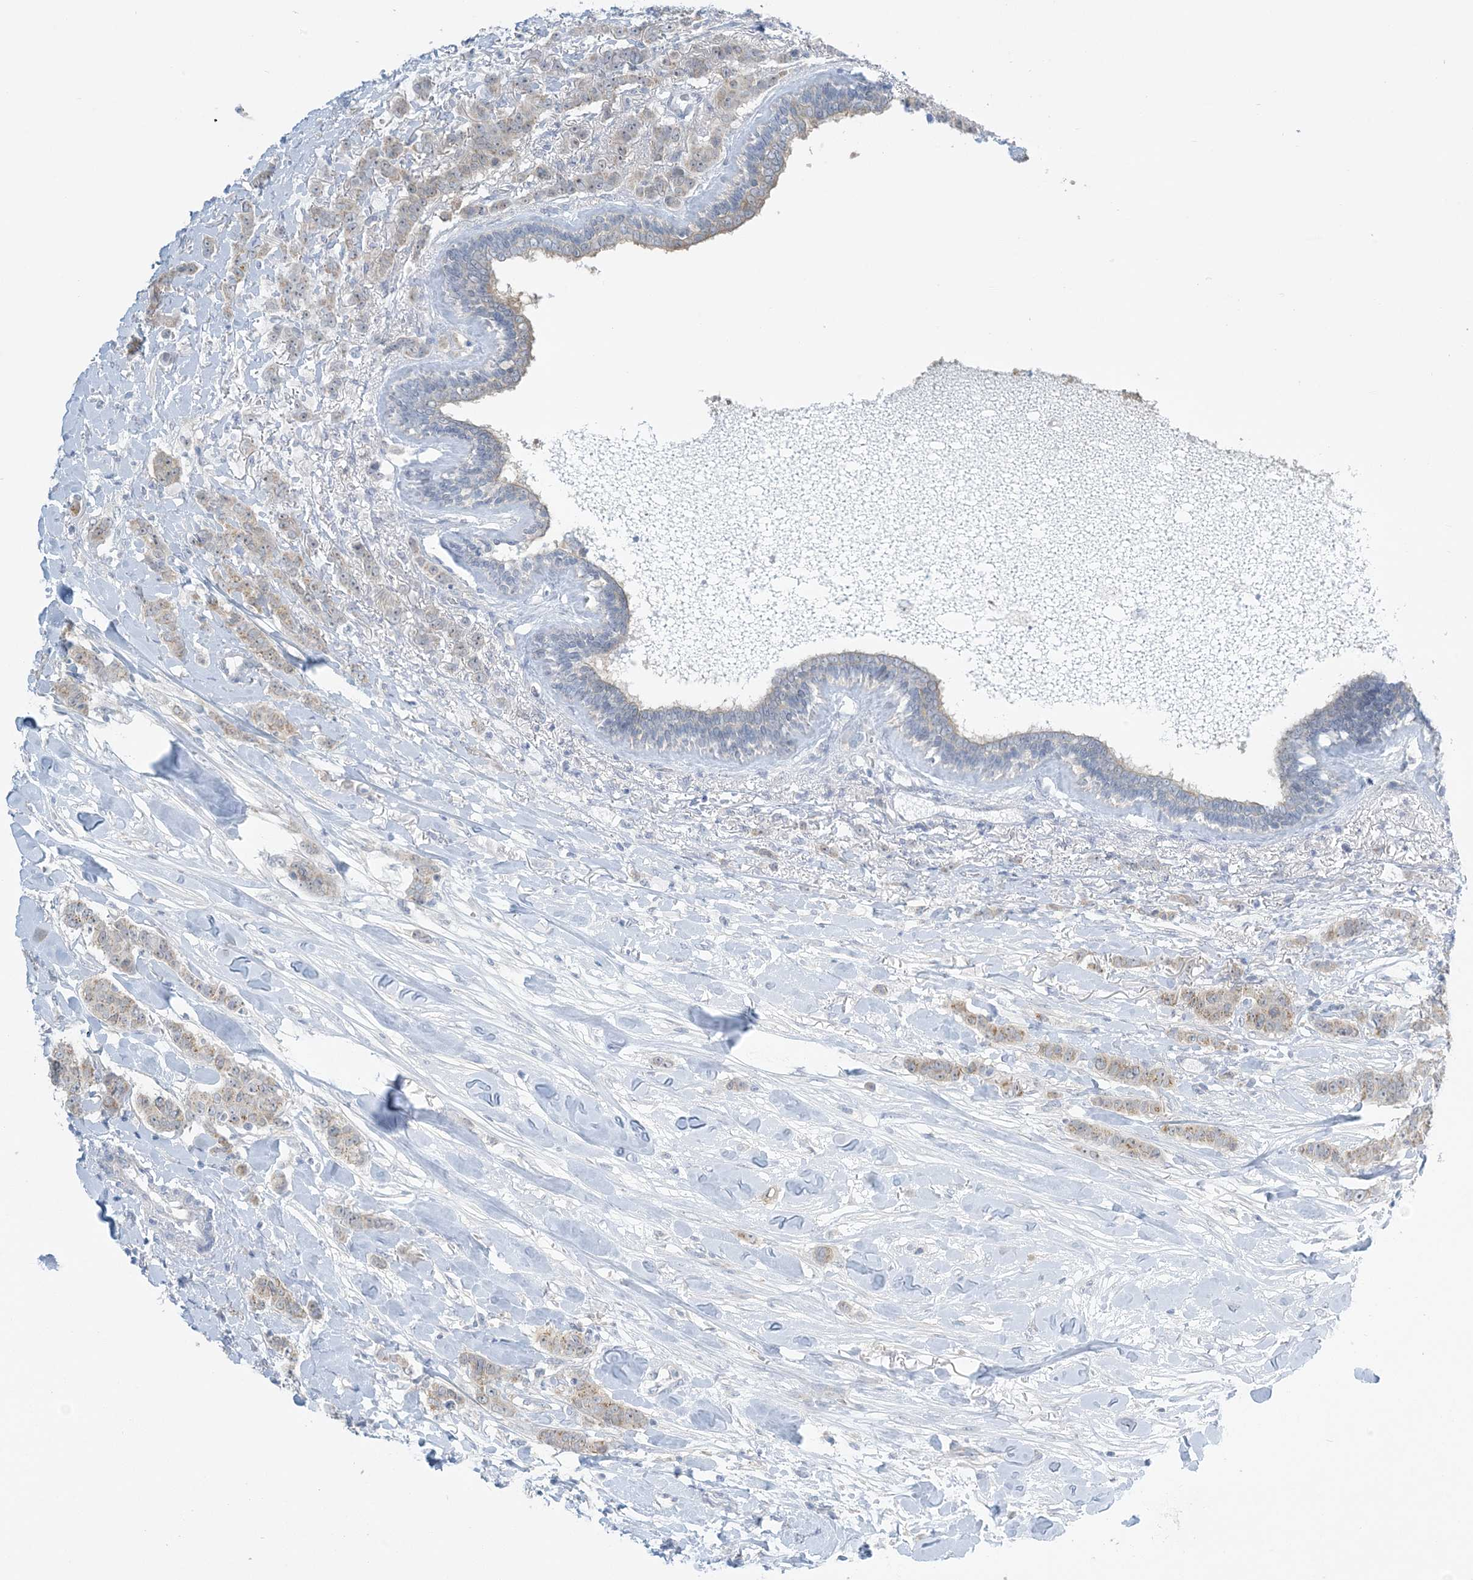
{"staining": {"intensity": "weak", "quantity": "25%-75%", "location": "cytoplasmic/membranous"}, "tissue": "breast cancer", "cell_type": "Tumor cells", "image_type": "cancer", "snomed": [{"axis": "morphology", "description": "Duct carcinoma"}, {"axis": "topography", "description": "Breast"}], "caption": "Immunohistochemical staining of human breast cancer (invasive ductal carcinoma) demonstrates low levels of weak cytoplasmic/membranous positivity in about 25%-75% of tumor cells.", "gene": "MRPS18A", "patient": {"sex": "female", "age": 40}}